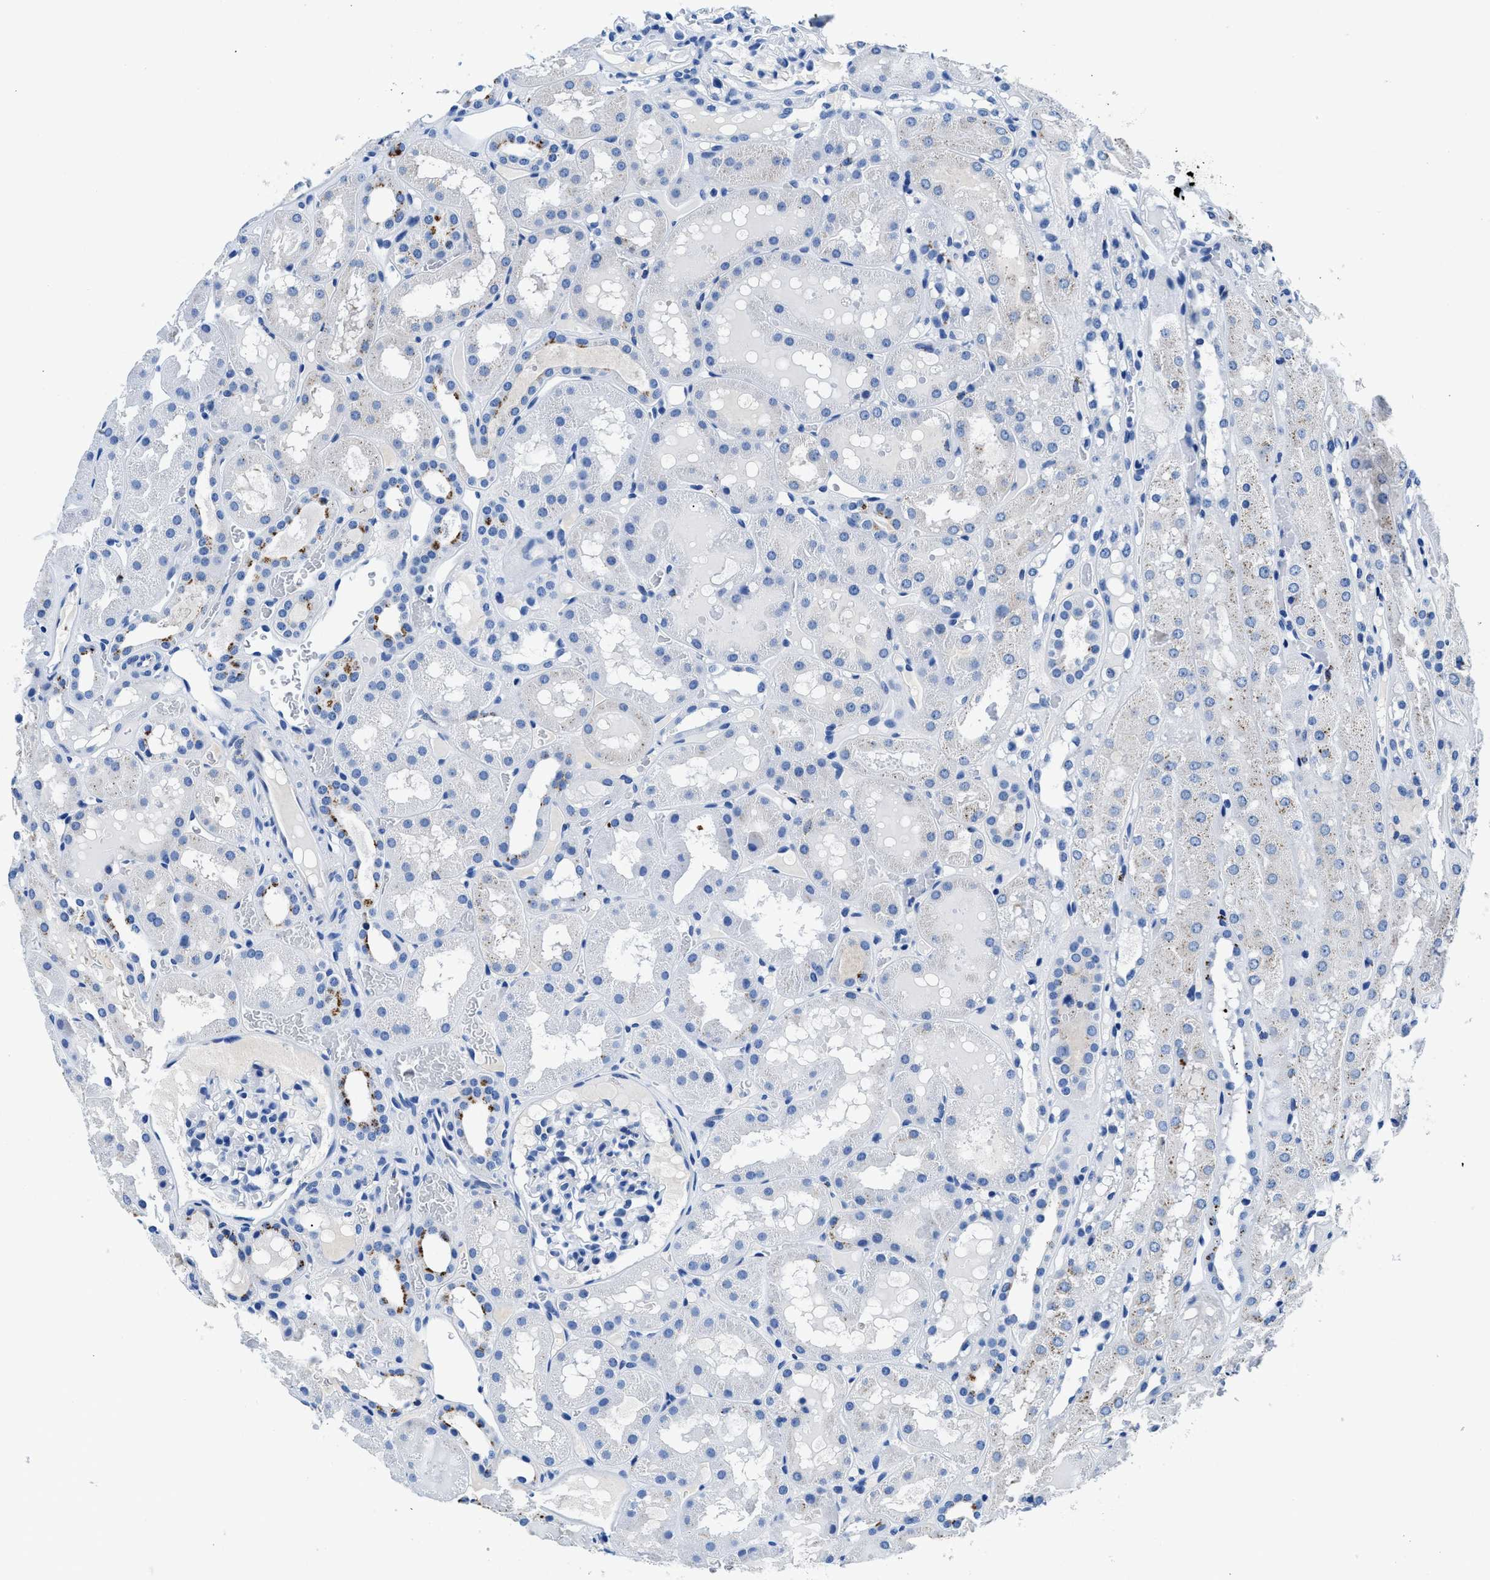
{"staining": {"intensity": "negative", "quantity": "none", "location": "none"}, "tissue": "kidney", "cell_type": "Cells in glomeruli", "image_type": "normal", "snomed": [{"axis": "morphology", "description": "Normal tissue, NOS"}, {"axis": "topography", "description": "Kidney"}, {"axis": "topography", "description": "Urinary bladder"}], "caption": "Immunohistochemical staining of normal human kidney displays no significant staining in cells in glomeruli. Brightfield microscopy of immunohistochemistry (IHC) stained with DAB (3,3'-diaminobenzidine) (brown) and hematoxylin (blue), captured at high magnification.", "gene": "OR14K1", "patient": {"sex": "male", "age": 16}}